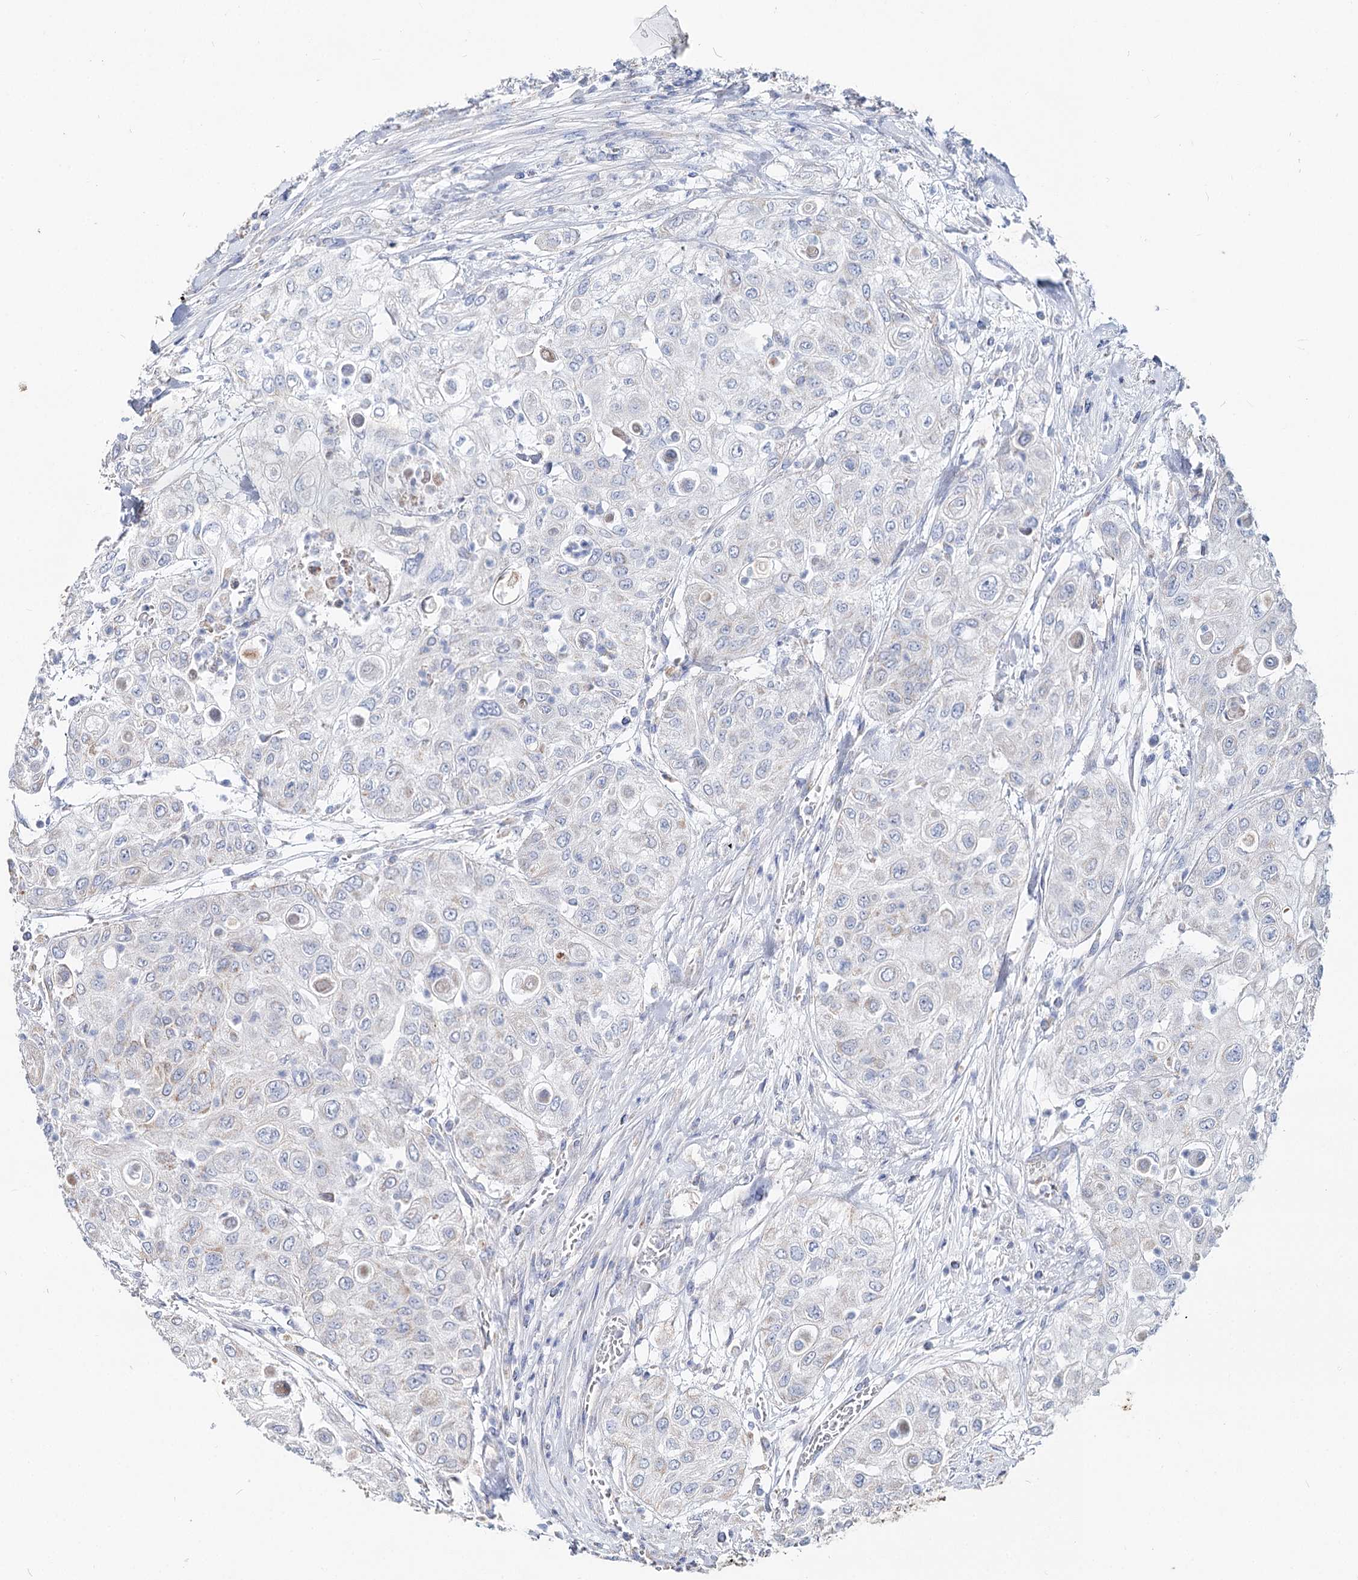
{"staining": {"intensity": "negative", "quantity": "none", "location": "none"}, "tissue": "urothelial cancer", "cell_type": "Tumor cells", "image_type": "cancer", "snomed": [{"axis": "morphology", "description": "Urothelial carcinoma, High grade"}, {"axis": "topography", "description": "Urinary bladder"}], "caption": "Urothelial cancer stained for a protein using immunohistochemistry (IHC) demonstrates no positivity tumor cells.", "gene": "MCCC2", "patient": {"sex": "female", "age": 79}}